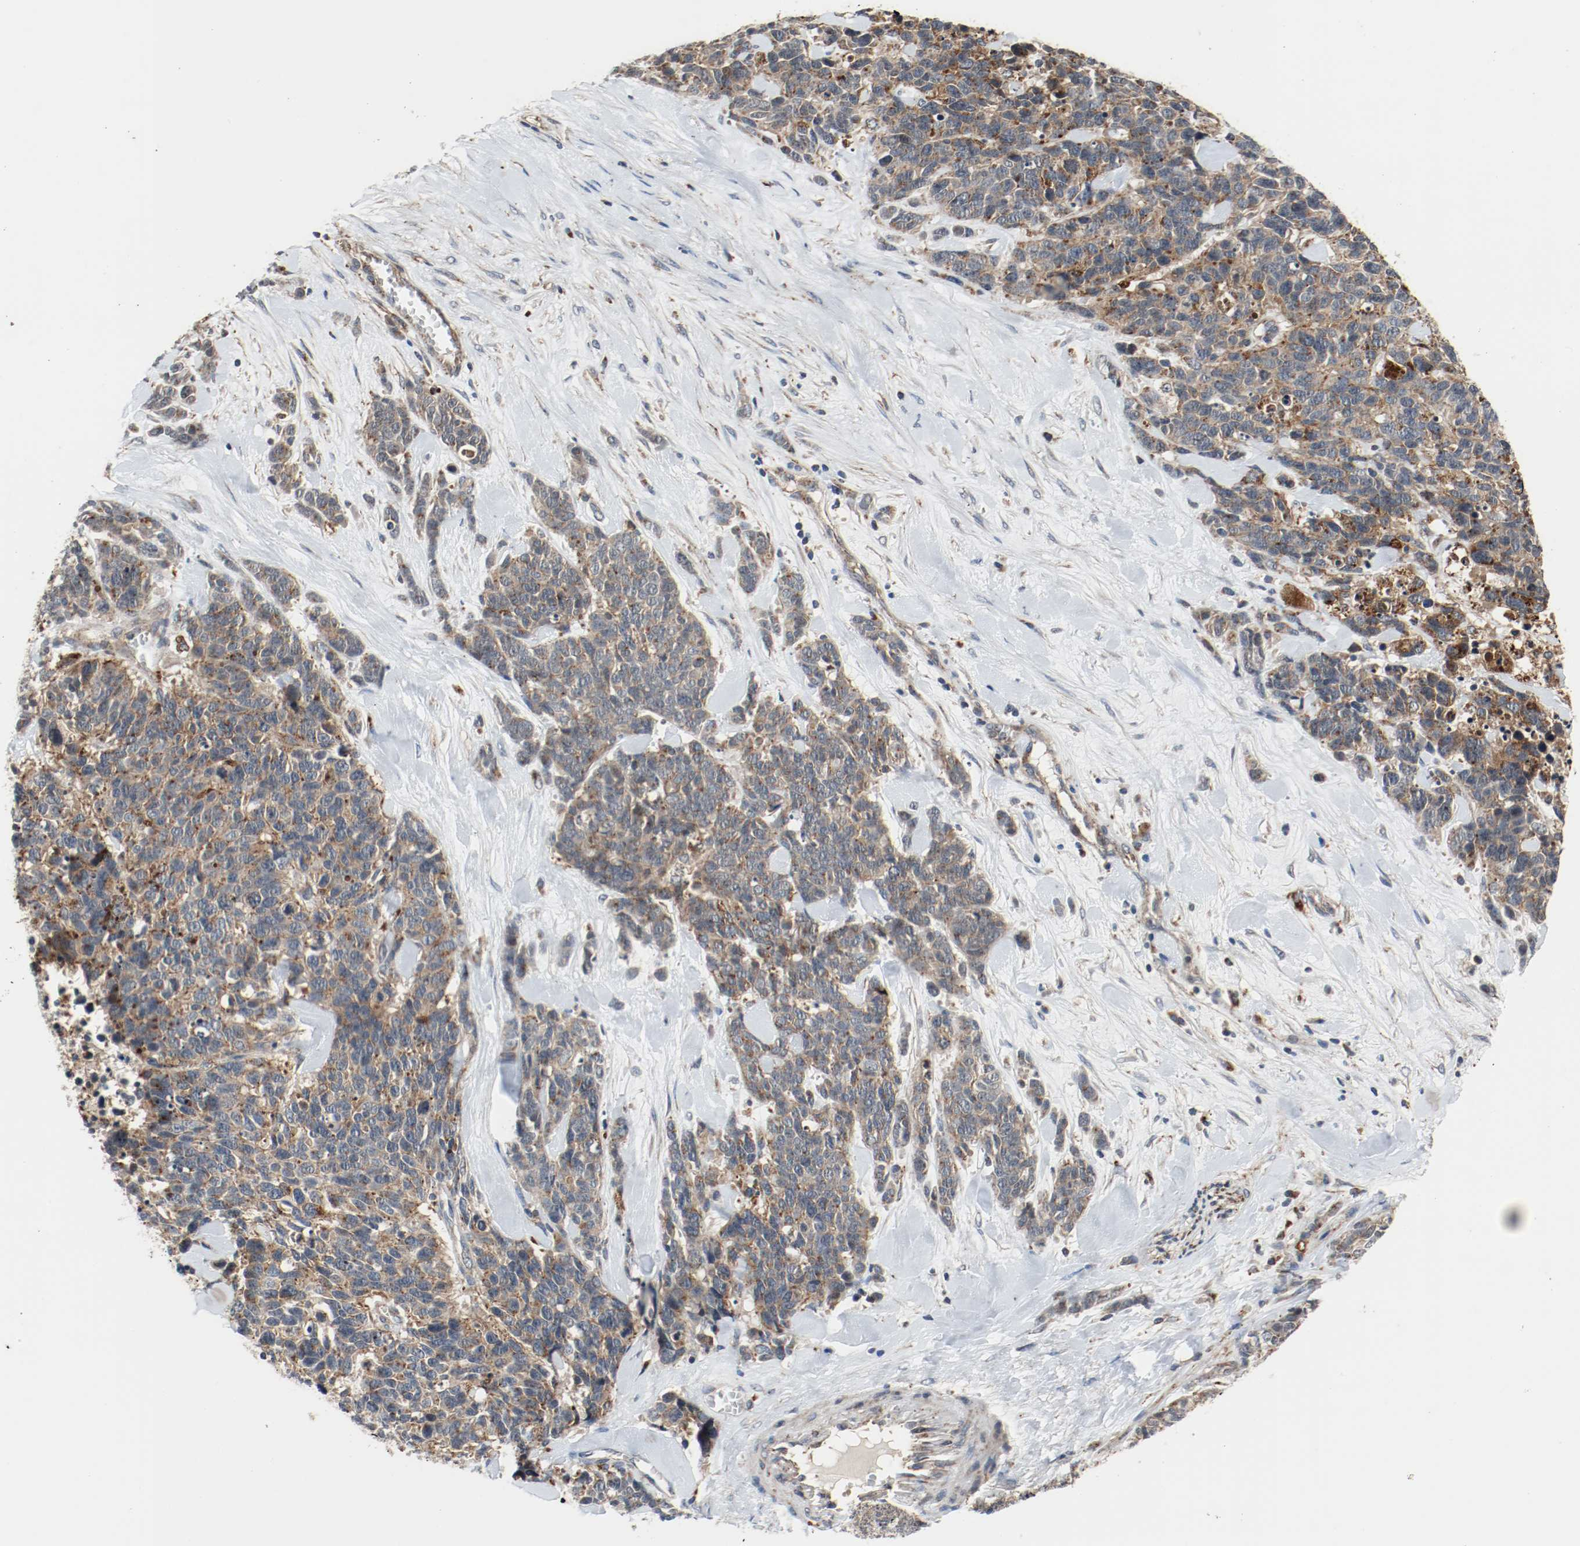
{"staining": {"intensity": "moderate", "quantity": ">75%", "location": "cytoplasmic/membranous"}, "tissue": "lung cancer", "cell_type": "Tumor cells", "image_type": "cancer", "snomed": [{"axis": "morphology", "description": "Neoplasm, malignant, NOS"}, {"axis": "topography", "description": "Lung"}], "caption": "A high-resolution histopathology image shows immunohistochemistry staining of neoplasm (malignant) (lung), which shows moderate cytoplasmic/membranous staining in approximately >75% of tumor cells.", "gene": "LAMP2", "patient": {"sex": "female", "age": 58}}